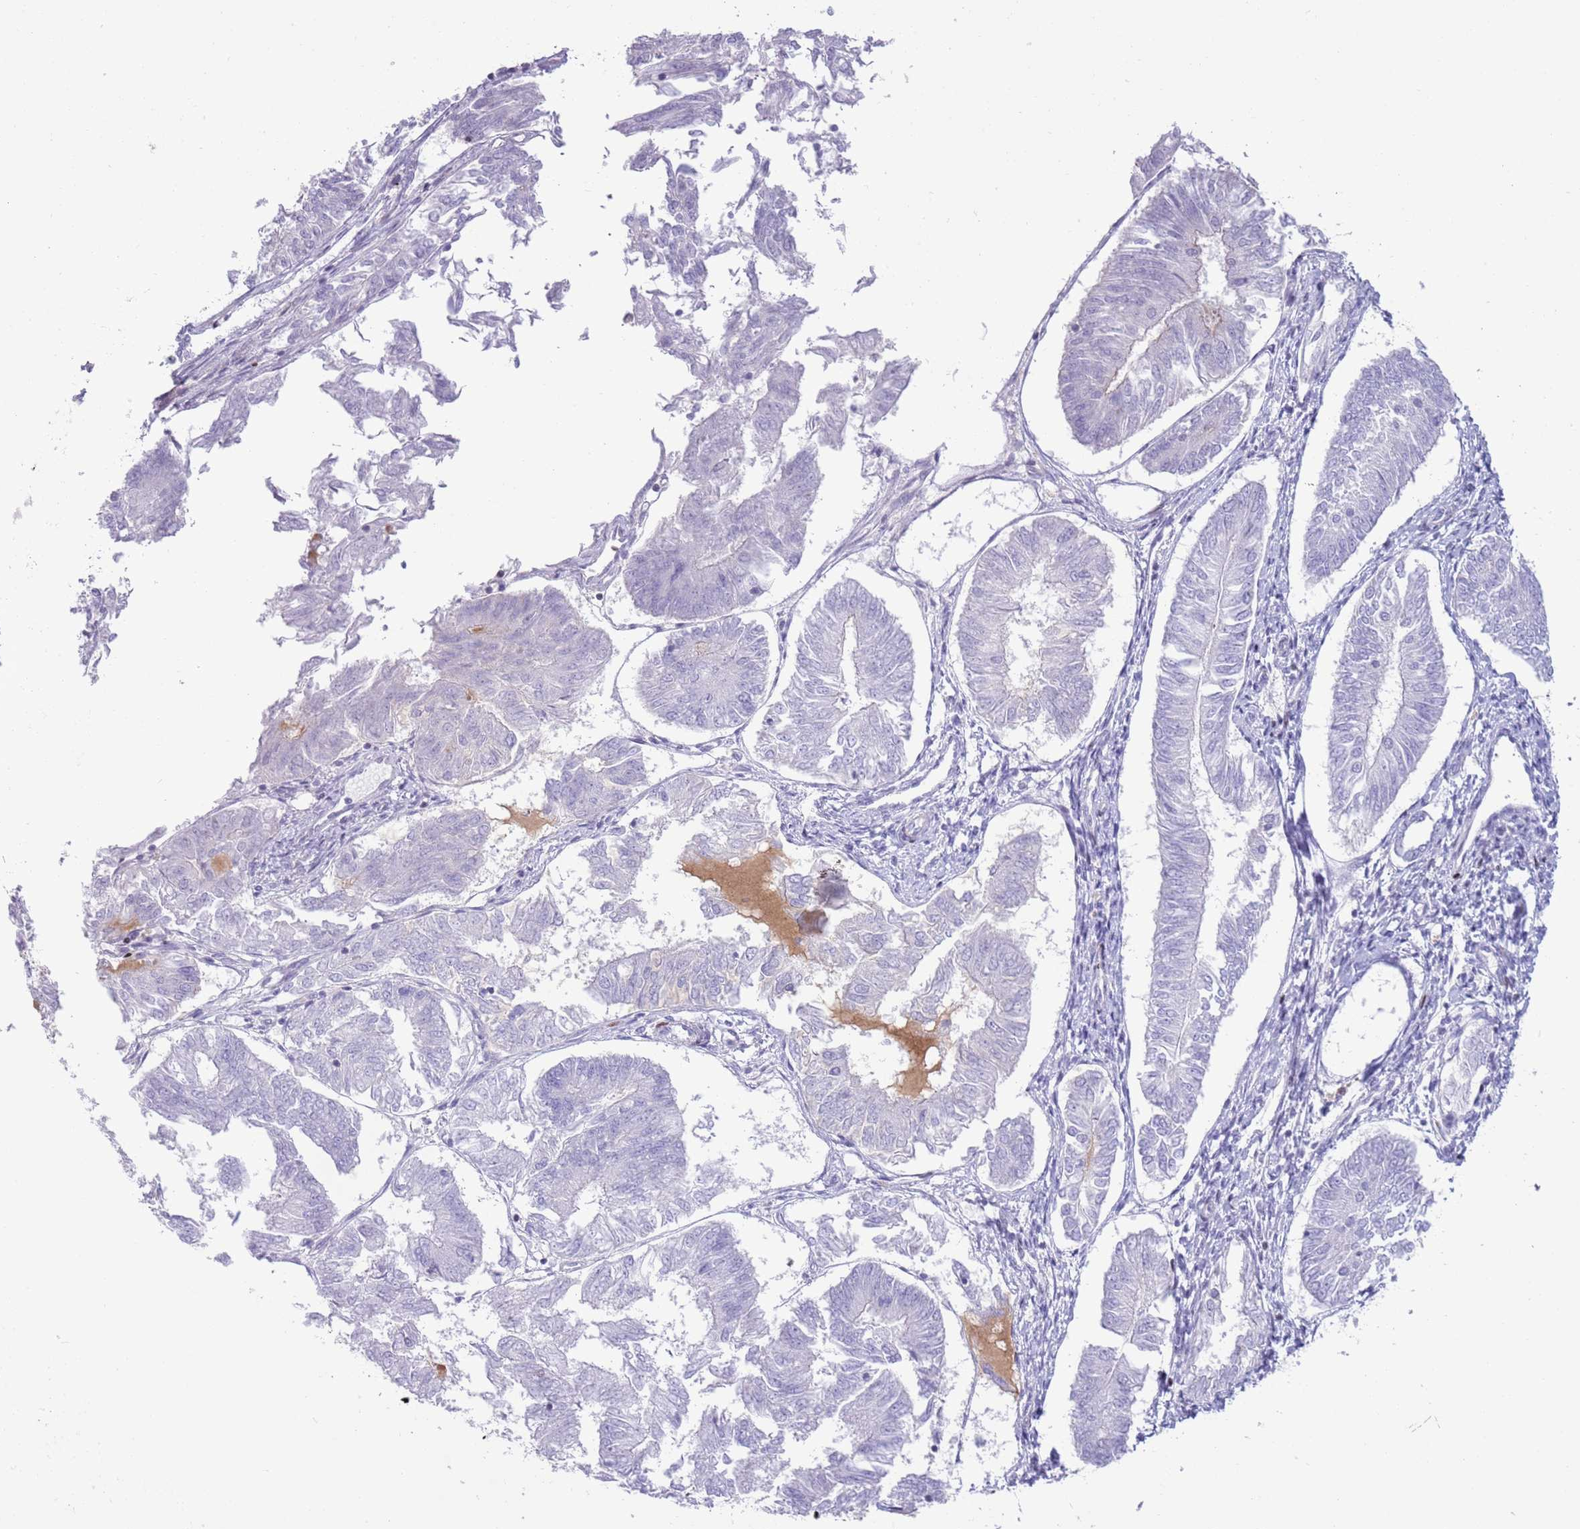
{"staining": {"intensity": "negative", "quantity": "none", "location": "none"}, "tissue": "endometrial cancer", "cell_type": "Tumor cells", "image_type": "cancer", "snomed": [{"axis": "morphology", "description": "Adenocarcinoma, NOS"}, {"axis": "topography", "description": "Endometrium"}], "caption": "Immunohistochemistry (IHC) image of neoplastic tissue: human endometrial cancer stained with DAB exhibits no significant protein expression in tumor cells.", "gene": "ANO8", "patient": {"sex": "female", "age": 58}}